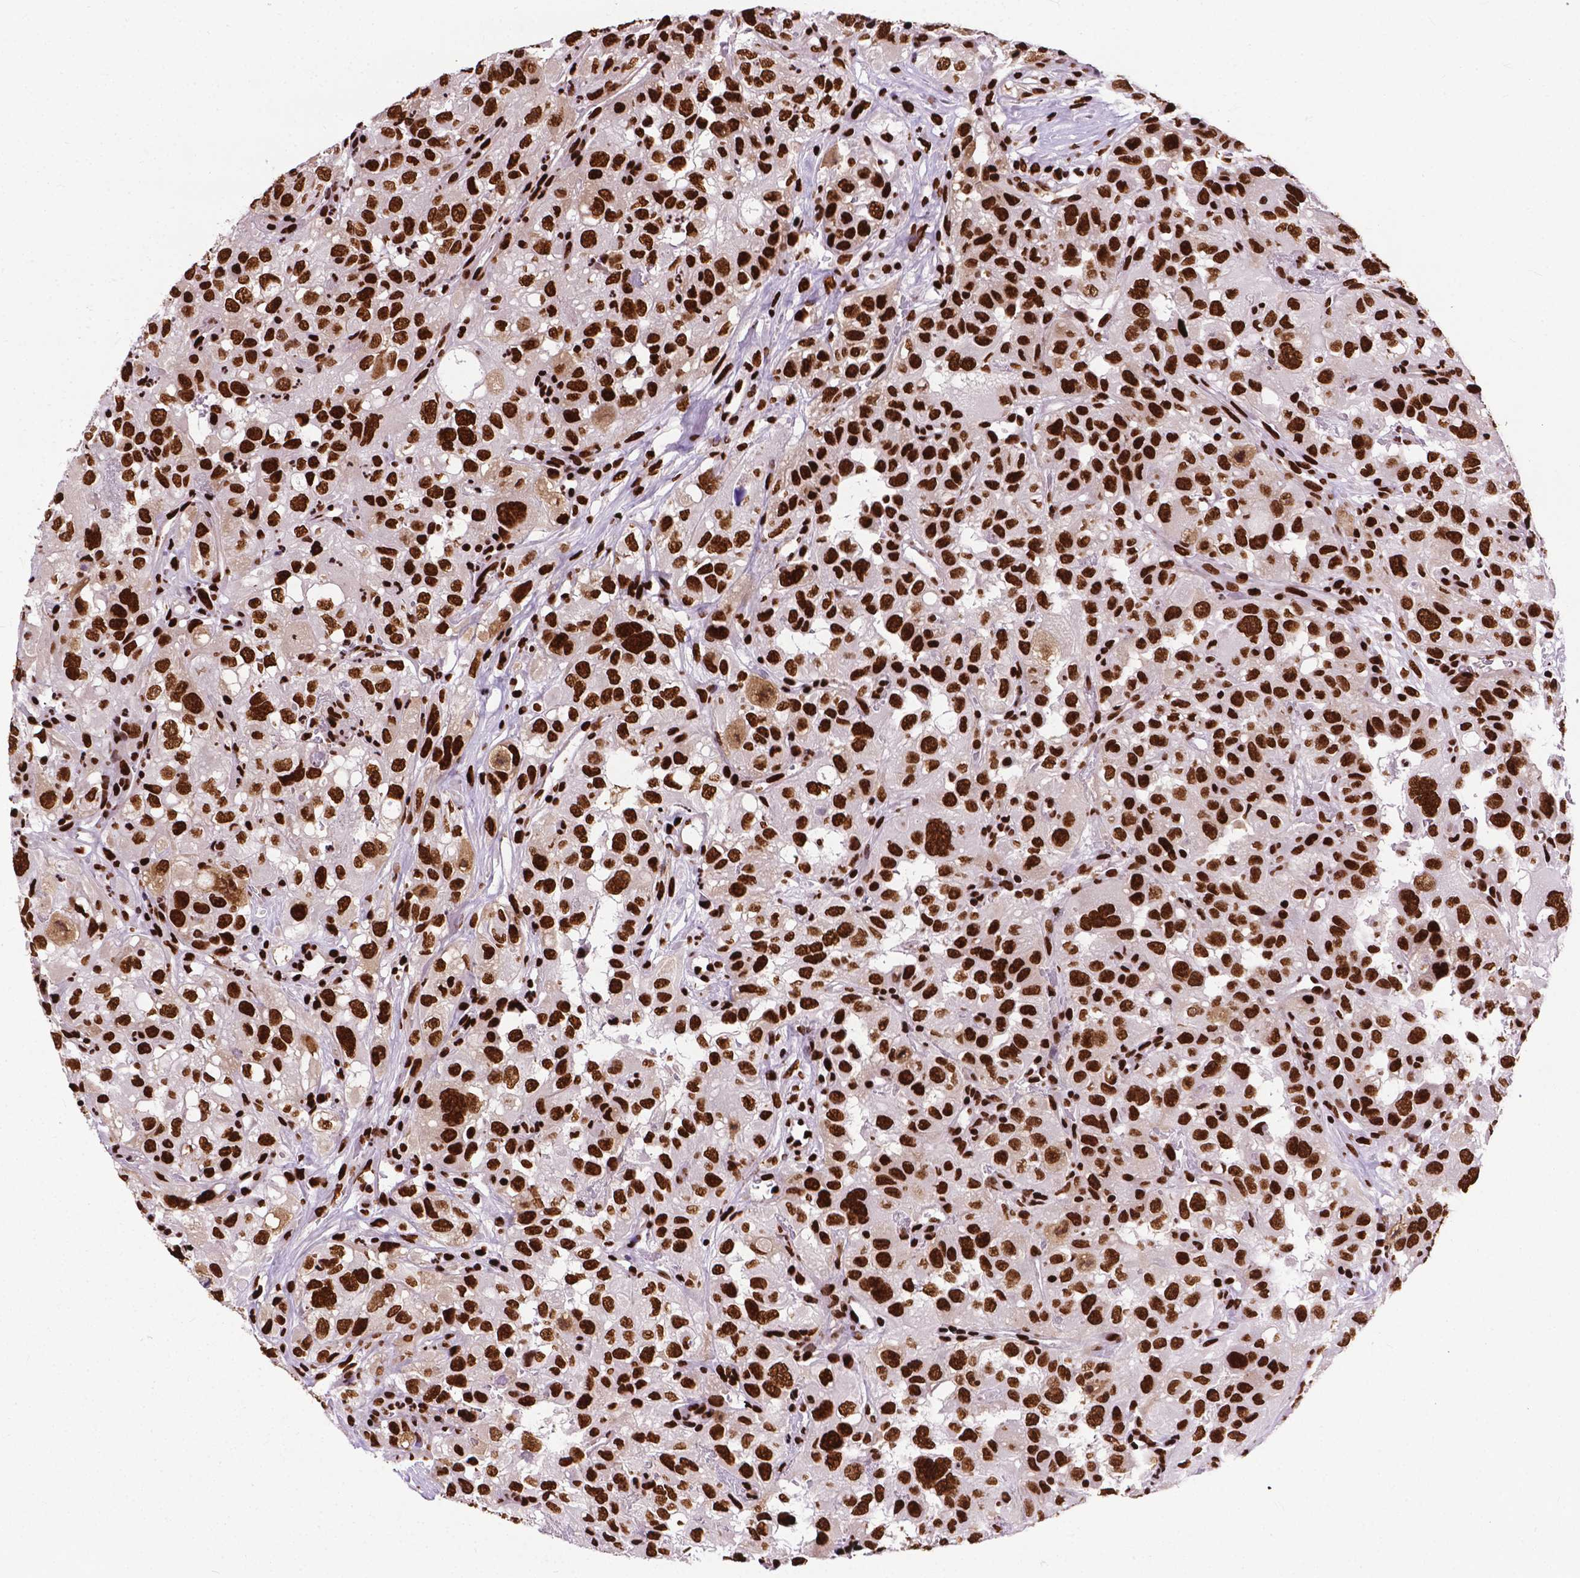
{"staining": {"intensity": "strong", "quantity": ">75%", "location": "nuclear"}, "tissue": "renal cancer", "cell_type": "Tumor cells", "image_type": "cancer", "snomed": [{"axis": "morphology", "description": "Adenocarcinoma, NOS"}, {"axis": "topography", "description": "Kidney"}], "caption": "A high amount of strong nuclear expression is present in approximately >75% of tumor cells in renal adenocarcinoma tissue.", "gene": "SMIM5", "patient": {"sex": "male", "age": 64}}